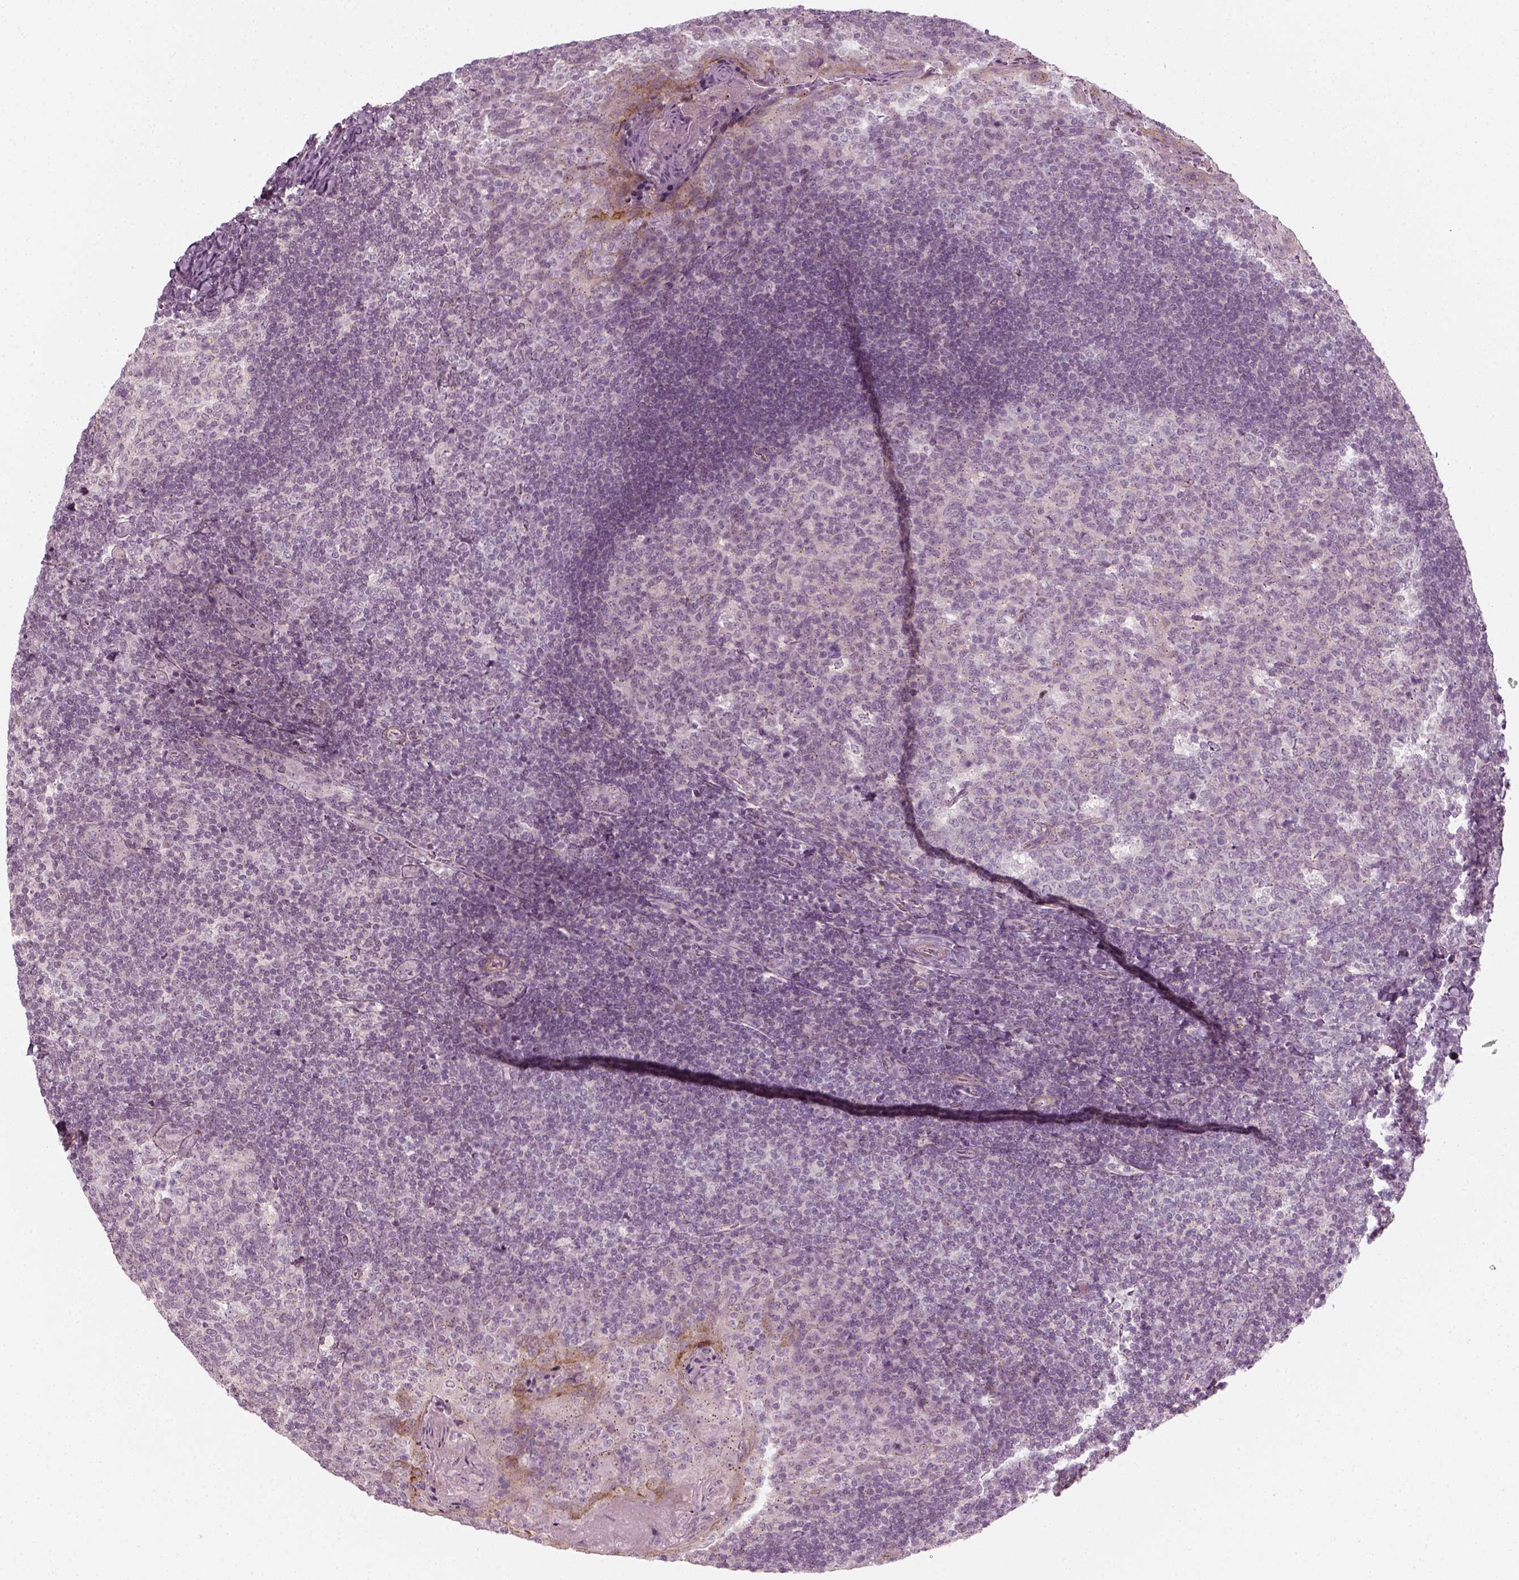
{"staining": {"intensity": "negative", "quantity": "none", "location": "none"}, "tissue": "tonsil", "cell_type": "Germinal center cells", "image_type": "normal", "snomed": [{"axis": "morphology", "description": "Normal tissue, NOS"}, {"axis": "topography", "description": "Tonsil"}], "caption": "The photomicrograph displays no staining of germinal center cells in benign tonsil.", "gene": "MLIP", "patient": {"sex": "male", "age": 17}}